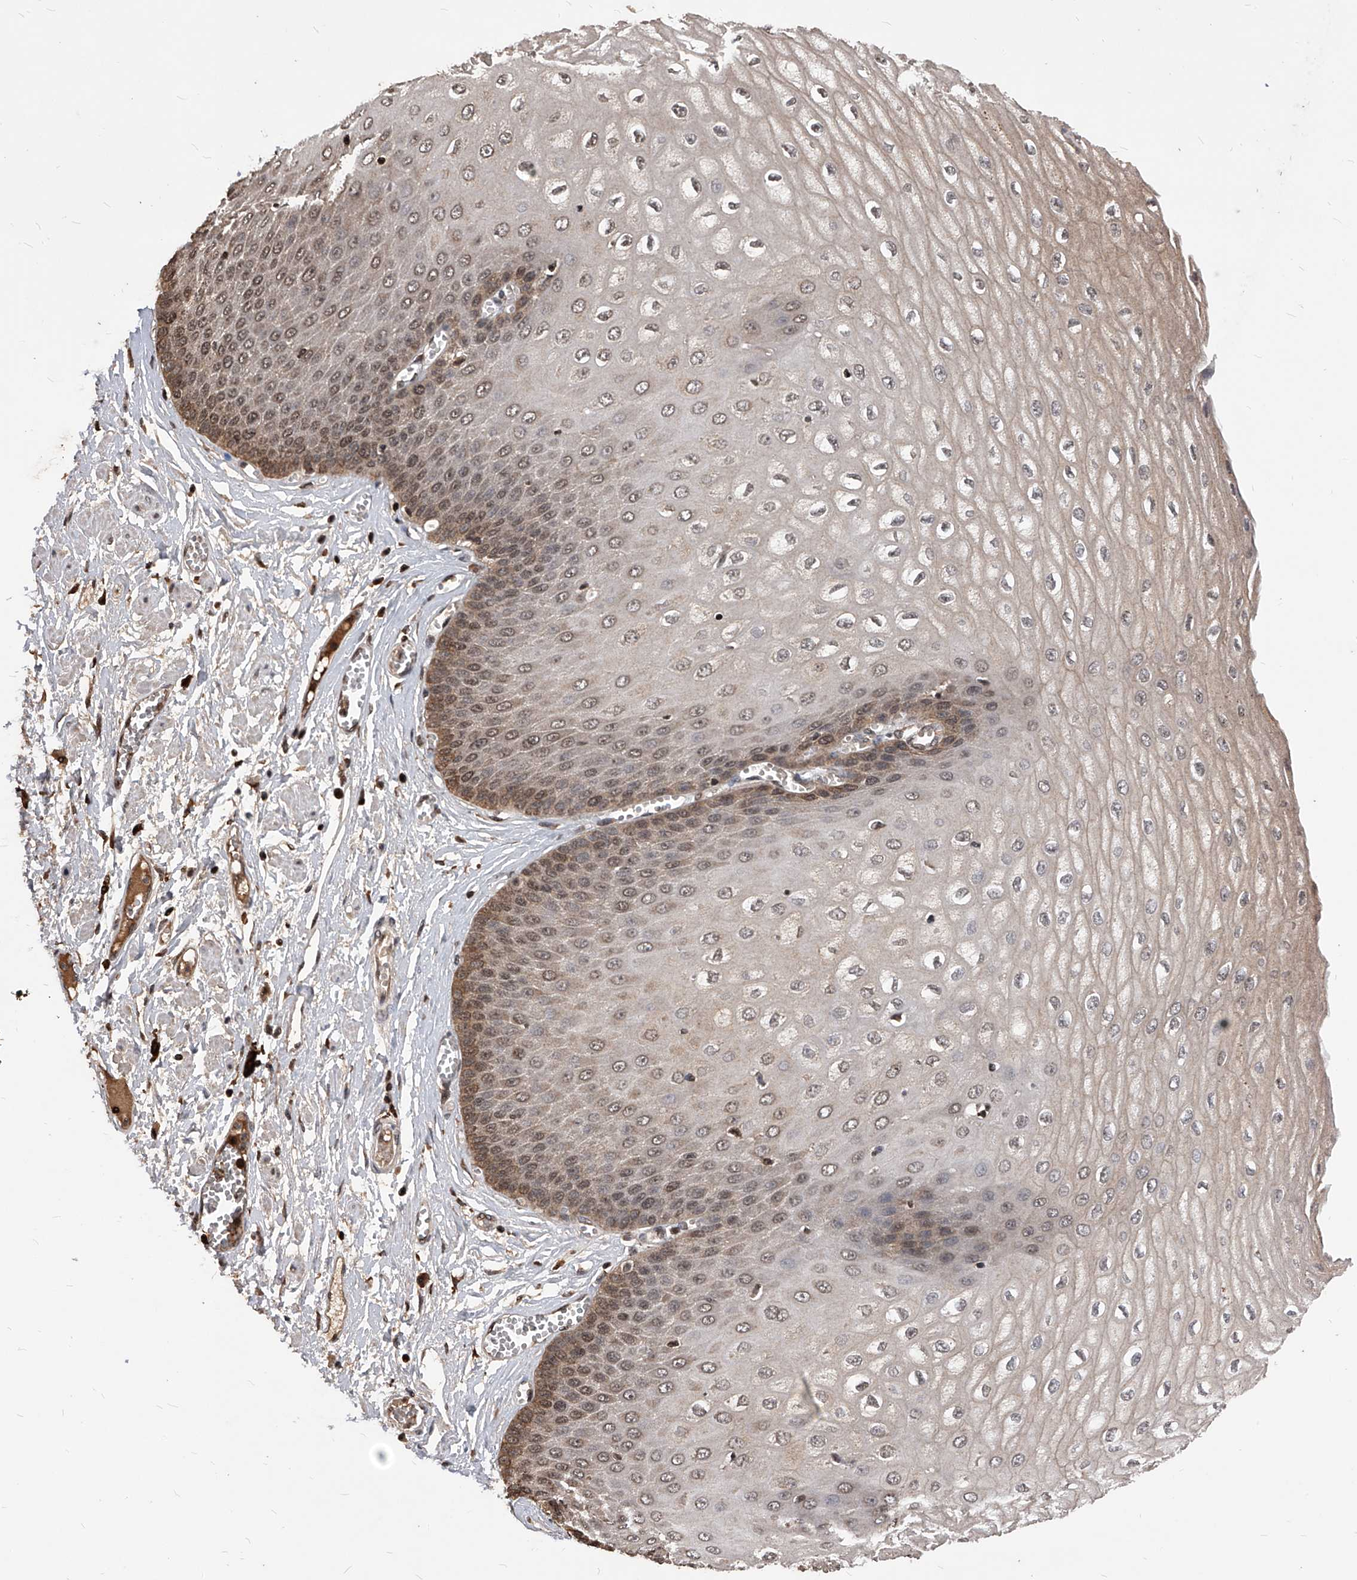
{"staining": {"intensity": "moderate", "quantity": ">75%", "location": "cytoplasmic/membranous,nuclear"}, "tissue": "esophagus", "cell_type": "Squamous epithelial cells", "image_type": "normal", "snomed": [{"axis": "morphology", "description": "Normal tissue, NOS"}, {"axis": "topography", "description": "Esophagus"}], "caption": "Immunohistochemical staining of normal esophagus shows moderate cytoplasmic/membranous,nuclear protein expression in approximately >75% of squamous epithelial cells.", "gene": "ID1", "patient": {"sex": "male", "age": 60}}